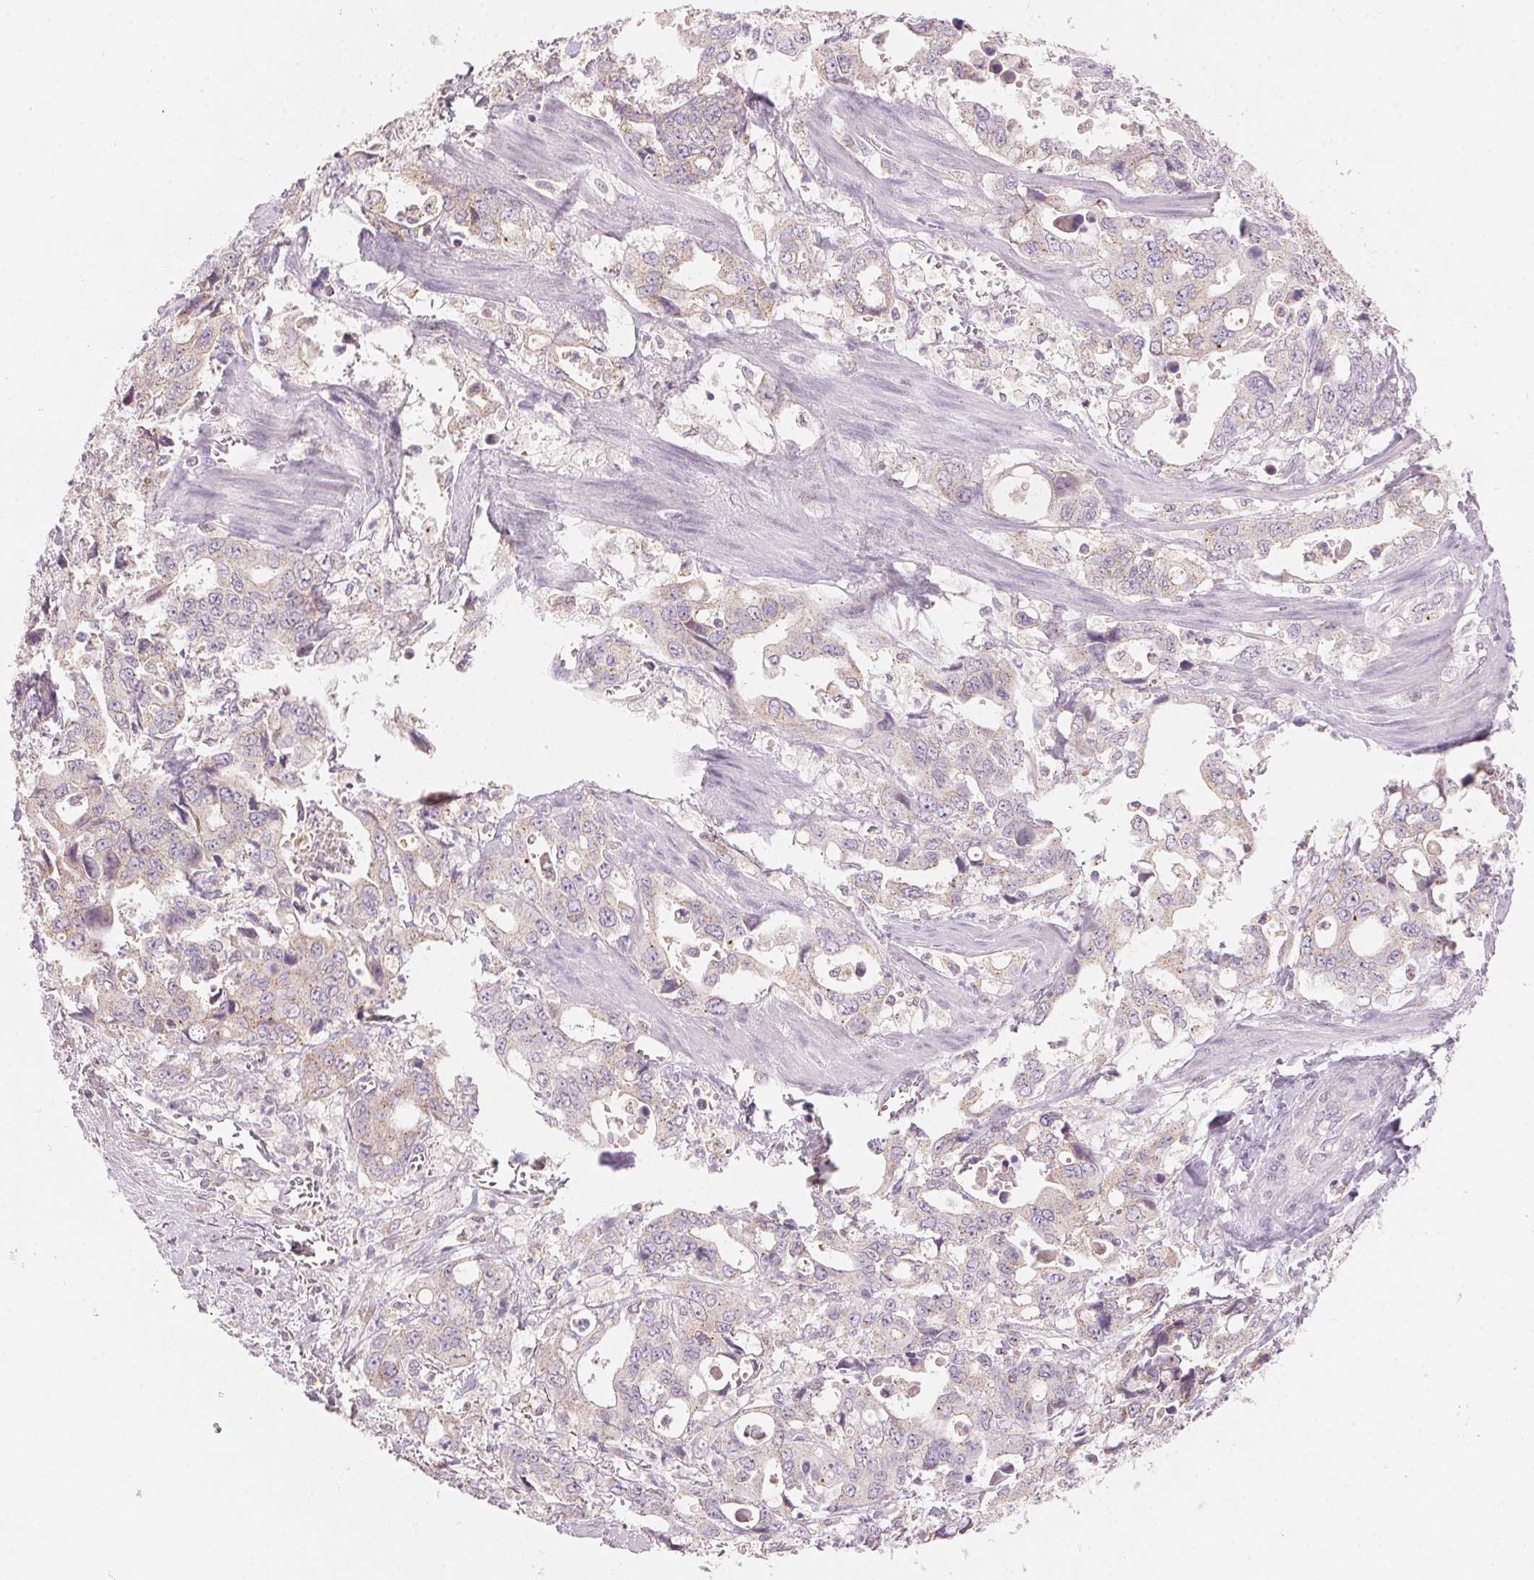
{"staining": {"intensity": "negative", "quantity": "none", "location": "none"}, "tissue": "stomach cancer", "cell_type": "Tumor cells", "image_type": "cancer", "snomed": [{"axis": "morphology", "description": "Adenocarcinoma, NOS"}, {"axis": "topography", "description": "Stomach, upper"}], "caption": "The IHC histopathology image has no significant positivity in tumor cells of stomach adenocarcinoma tissue.", "gene": "HOXB13", "patient": {"sex": "male", "age": 74}}